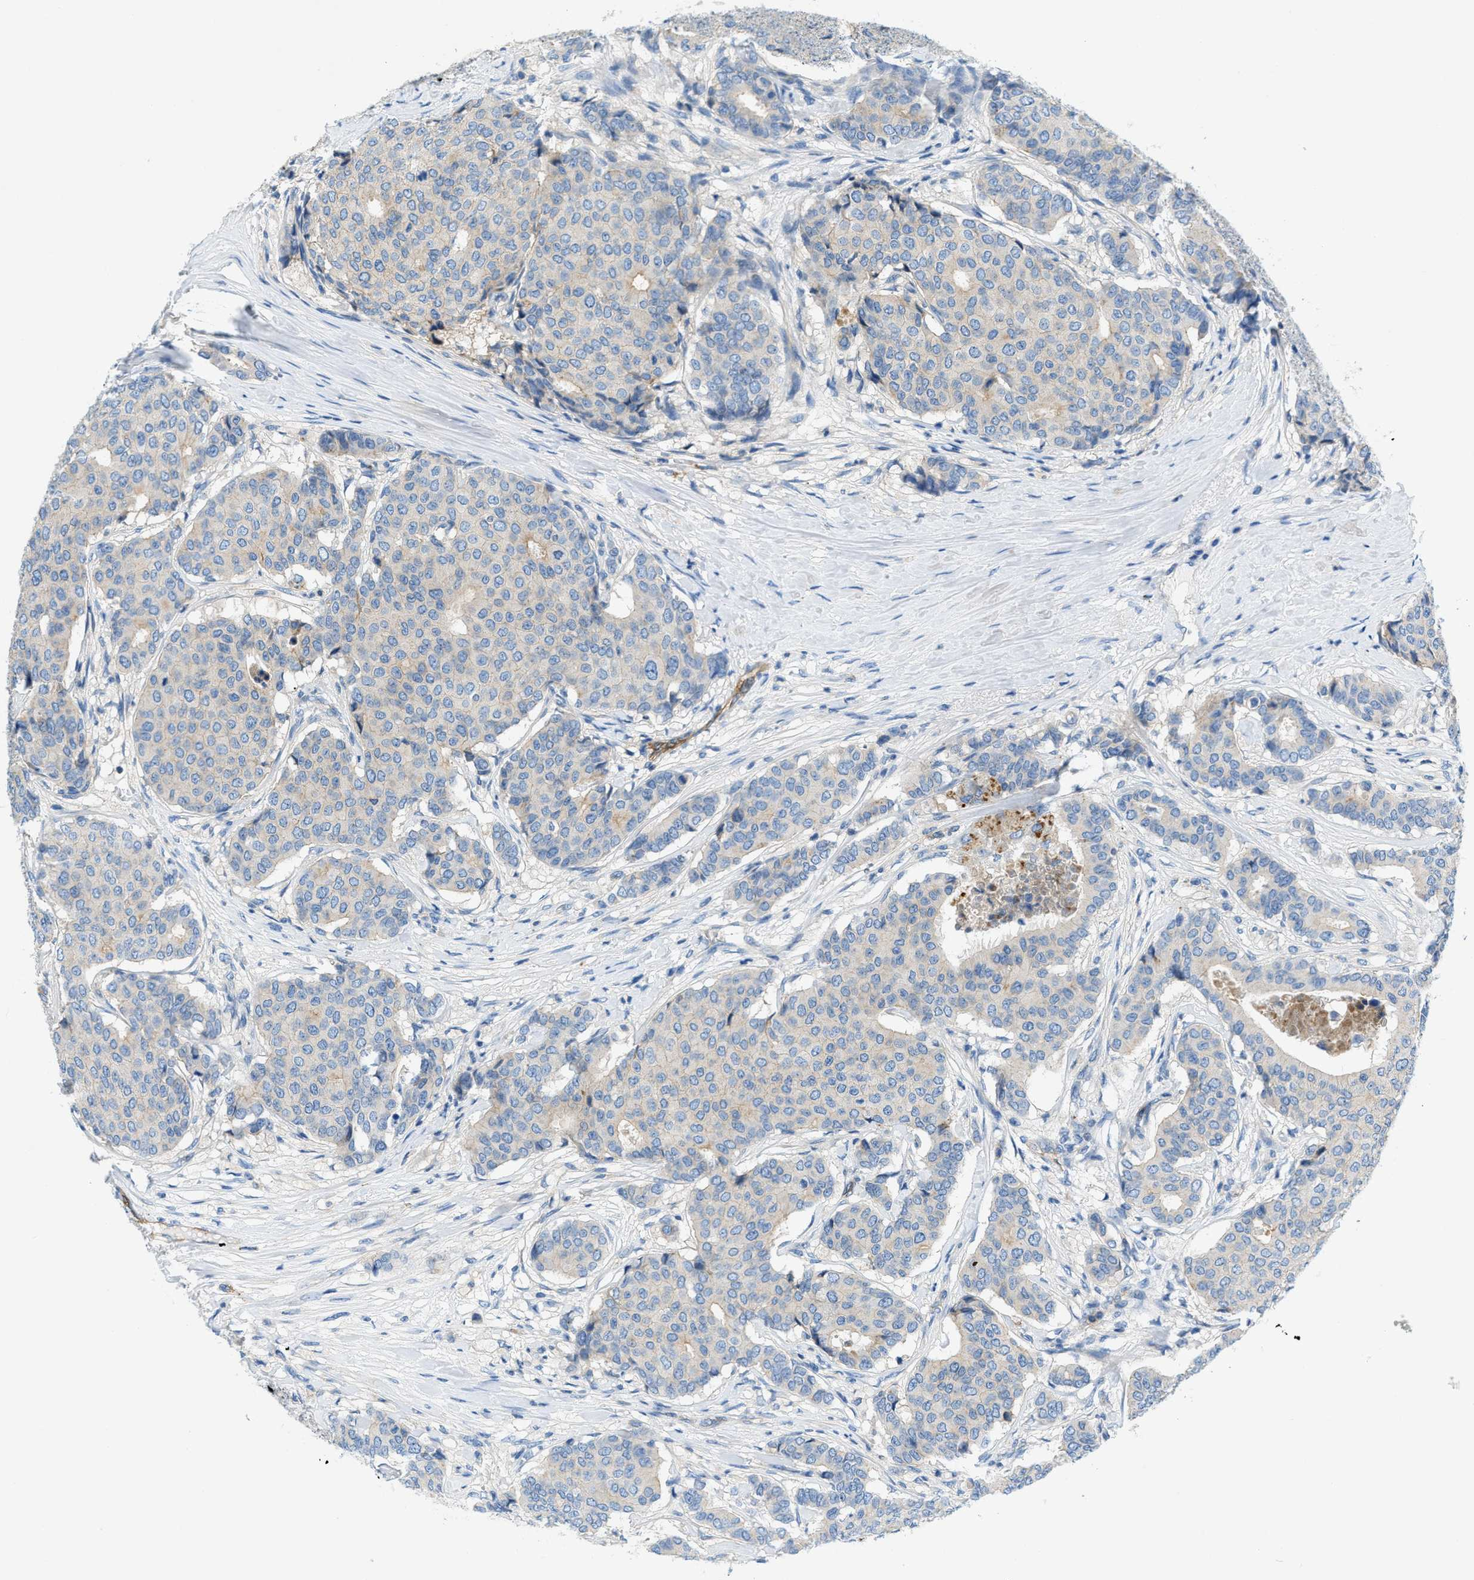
{"staining": {"intensity": "weak", "quantity": "<25%", "location": "cytoplasmic/membranous"}, "tissue": "breast cancer", "cell_type": "Tumor cells", "image_type": "cancer", "snomed": [{"axis": "morphology", "description": "Duct carcinoma"}, {"axis": "topography", "description": "Breast"}], "caption": "An immunohistochemistry (IHC) histopathology image of breast invasive ductal carcinoma is shown. There is no staining in tumor cells of breast invasive ductal carcinoma.", "gene": "ORAI1", "patient": {"sex": "female", "age": 75}}